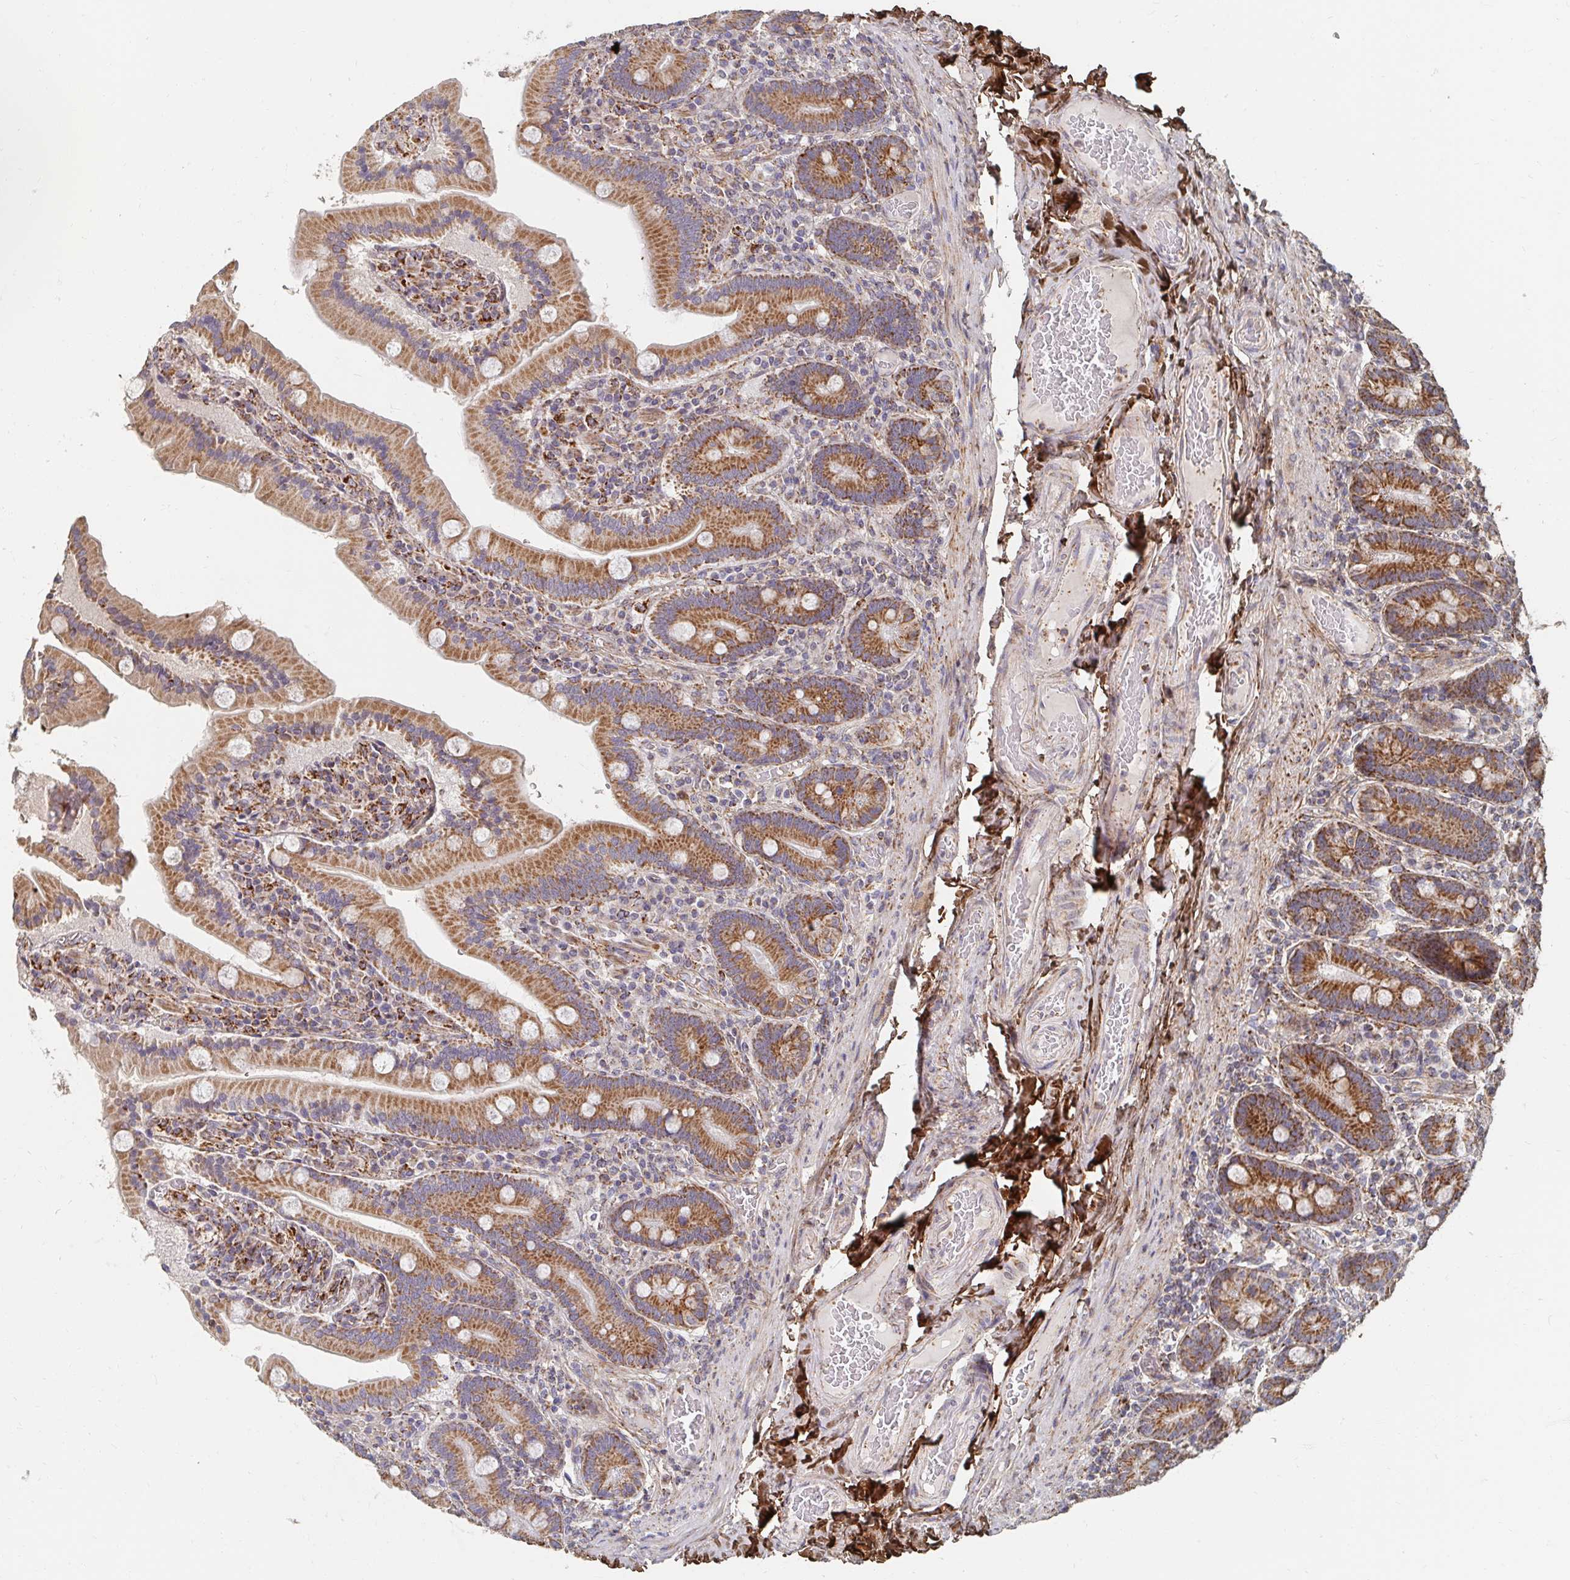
{"staining": {"intensity": "strong", "quantity": ">75%", "location": "cytoplasmic/membranous"}, "tissue": "duodenum", "cell_type": "Glandular cells", "image_type": "normal", "snomed": [{"axis": "morphology", "description": "Normal tissue, NOS"}, {"axis": "topography", "description": "Duodenum"}], "caption": "About >75% of glandular cells in benign duodenum demonstrate strong cytoplasmic/membranous protein positivity as visualized by brown immunohistochemical staining.", "gene": "MAVS", "patient": {"sex": "female", "age": 62}}